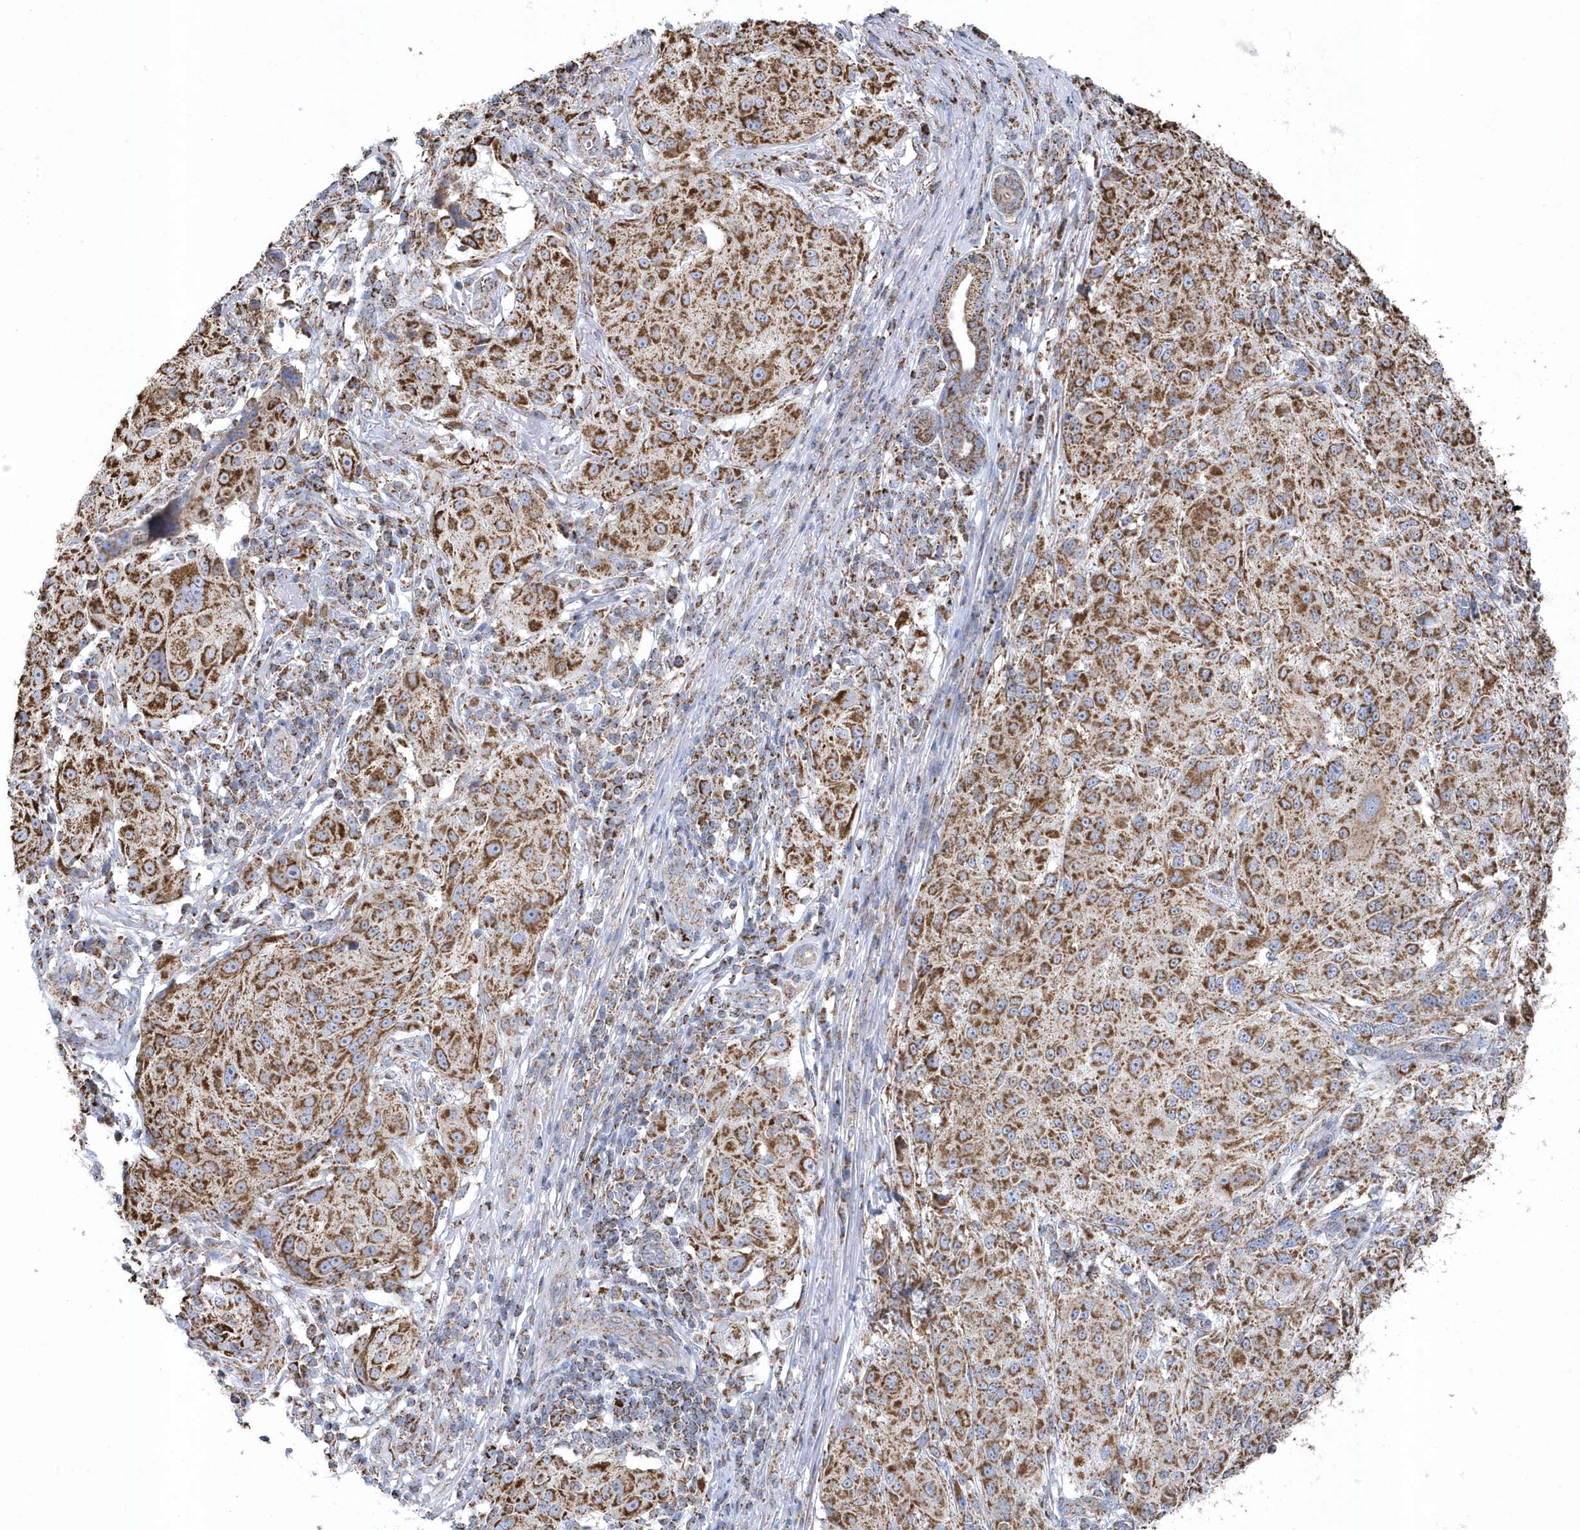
{"staining": {"intensity": "moderate", "quantity": ">75%", "location": "cytoplasmic/membranous"}, "tissue": "melanoma", "cell_type": "Tumor cells", "image_type": "cancer", "snomed": [{"axis": "morphology", "description": "Necrosis, NOS"}, {"axis": "morphology", "description": "Malignant melanoma, NOS"}, {"axis": "topography", "description": "Skin"}], "caption": "Brown immunohistochemical staining in melanoma reveals moderate cytoplasmic/membranous positivity in about >75% of tumor cells.", "gene": "GTPBP8", "patient": {"sex": "female", "age": 87}}